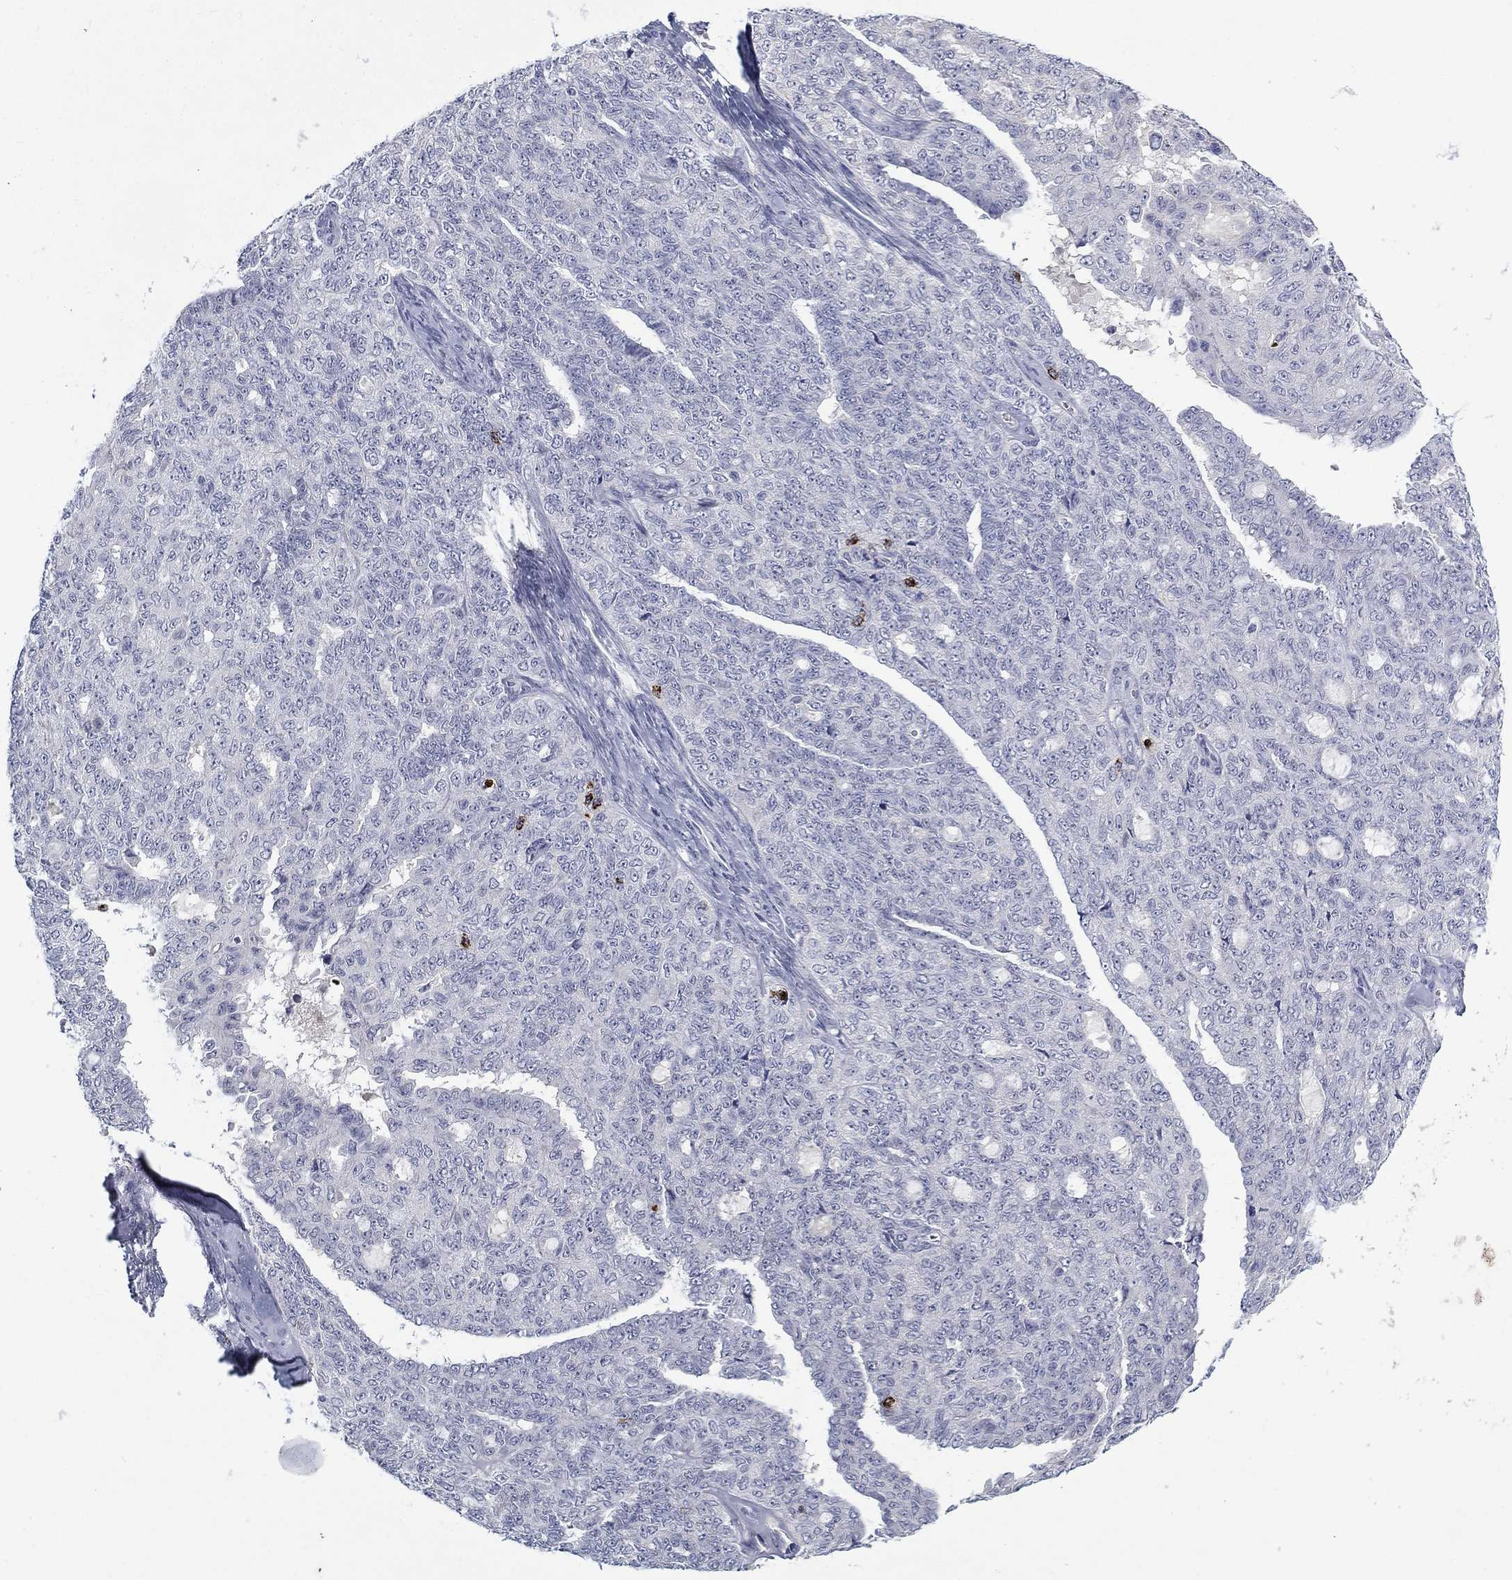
{"staining": {"intensity": "negative", "quantity": "none", "location": "none"}, "tissue": "ovarian cancer", "cell_type": "Tumor cells", "image_type": "cancer", "snomed": [{"axis": "morphology", "description": "Cystadenocarcinoma, serous, NOS"}, {"axis": "topography", "description": "Ovary"}], "caption": "Tumor cells show no significant expression in serous cystadenocarcinoma (ovarian).", "gene": "GZMA", "patient": {"sex": "female", "age": 71}}